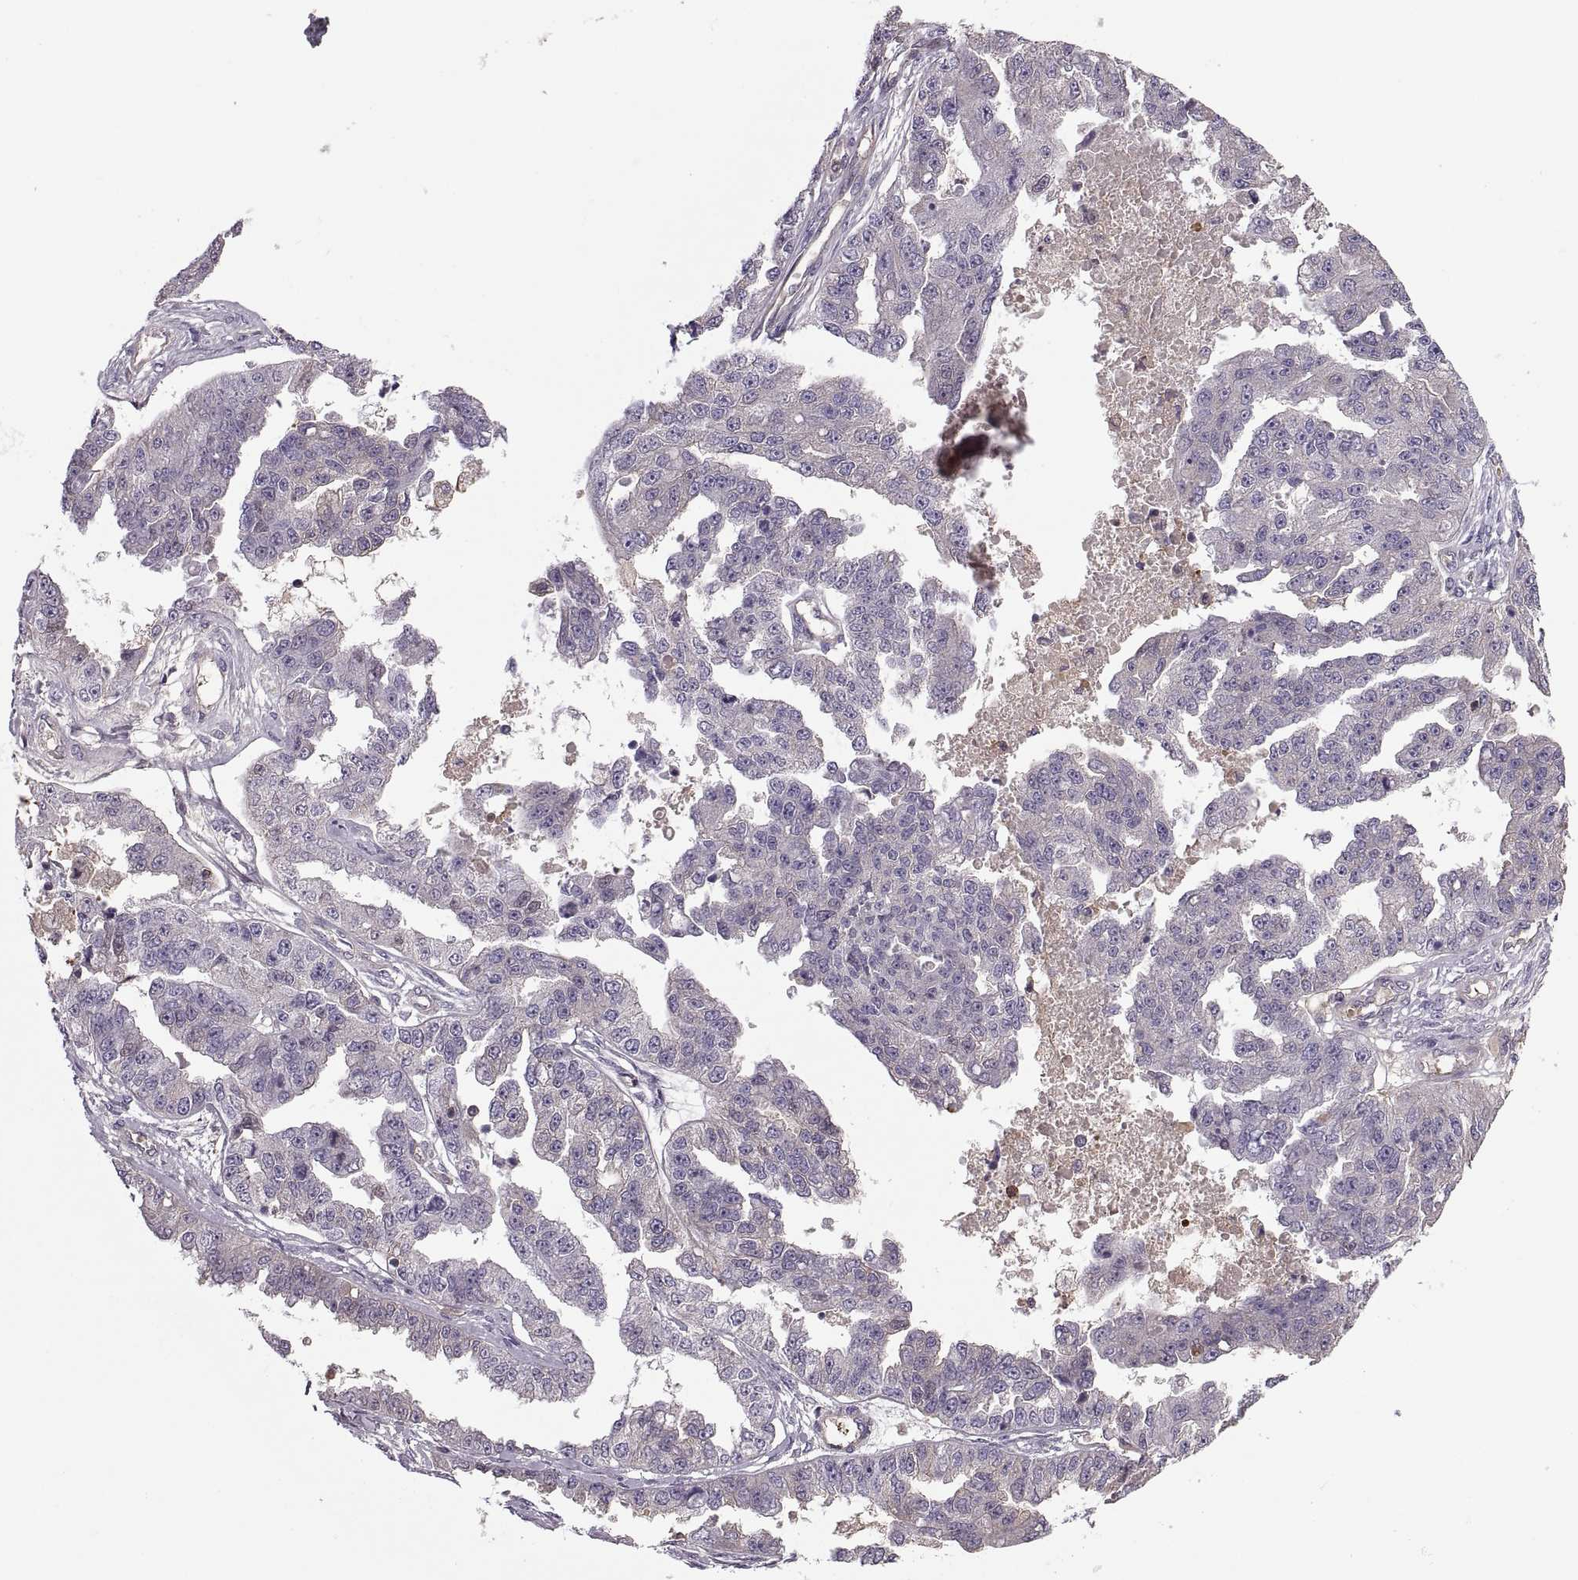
{"staining": {"intensity": "negative", "quantity": "none", "location": "none"}, "tissue": "ovarian cancer", "cell_type": "Tumor cells", "image_type": "cancer", "snomed": [{"axis": "morphology", "description": "Cystadenocarcinoma, serous, NOS"}, {"axis": "topography", "description": "Ovary"}], "caption": "This is an immunohistochemistry histopathology image of ovarian serous cystadenocarcinoma. There is no expression in tumor cells.", "gene": "SLC2A3", "patient": {"sex": "female", "age": 58}}